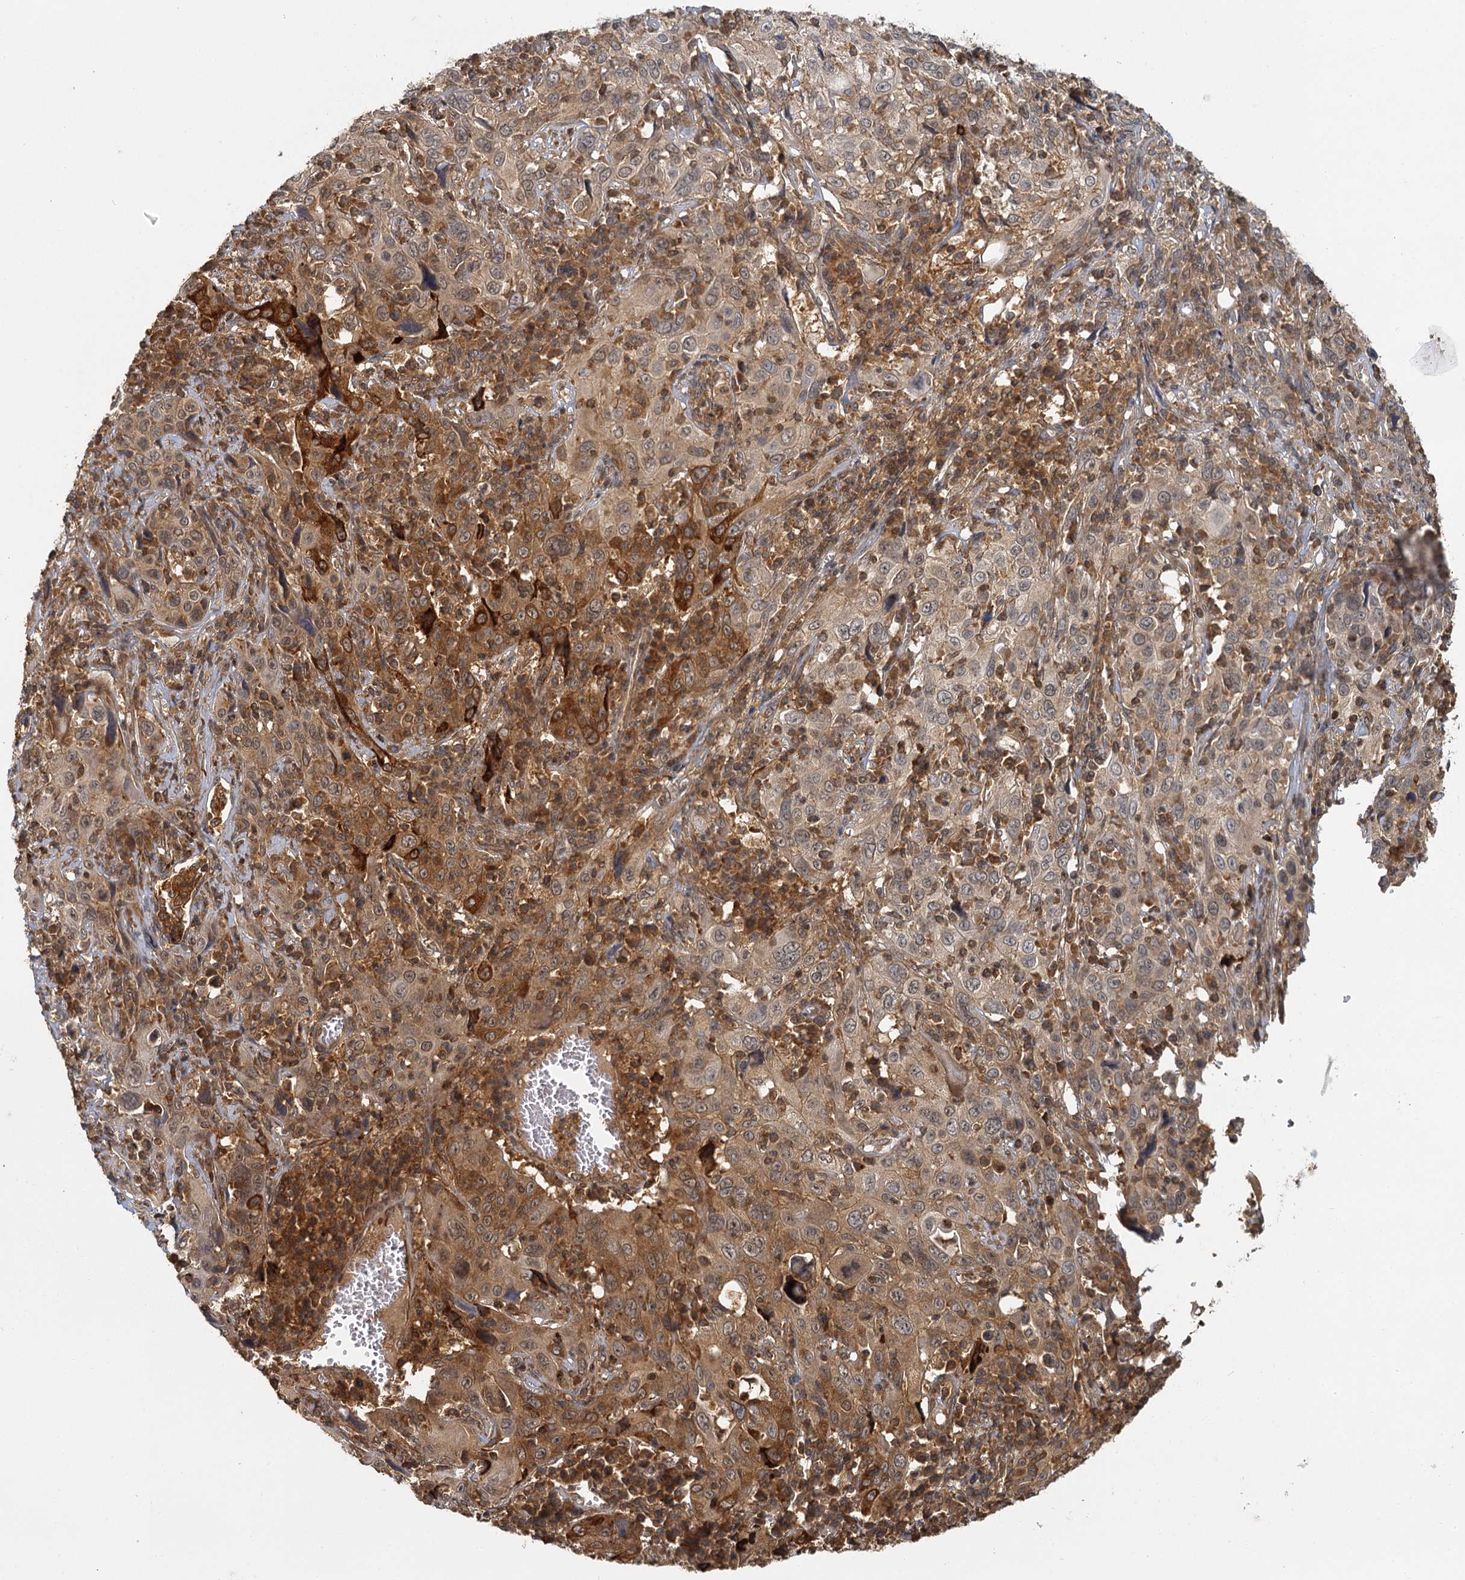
{"staining": {"intensity": "moderate", "quantity": ">75%", "location": "cytoplasmic/membranous,nuclear"}, "tissue": "cervical cancer", "cell_type": "Tumor cells", "image_type": "cancer", "snomed": [{"axis": "morphology", "description": "Squamous cell carcinoma, NOS"}, {"axis": "topography", "description": "Cervix"}], "caption": "There is medium levels of moderate cytoplasmic/membranous and nuclear expression in tumor cells of squamous cell carcinoma (cervical), as demonstrated by immunohistochemical staining (brown color).", "gene": "ZNF549", "patient": {"sex": "female", "age": 46}}